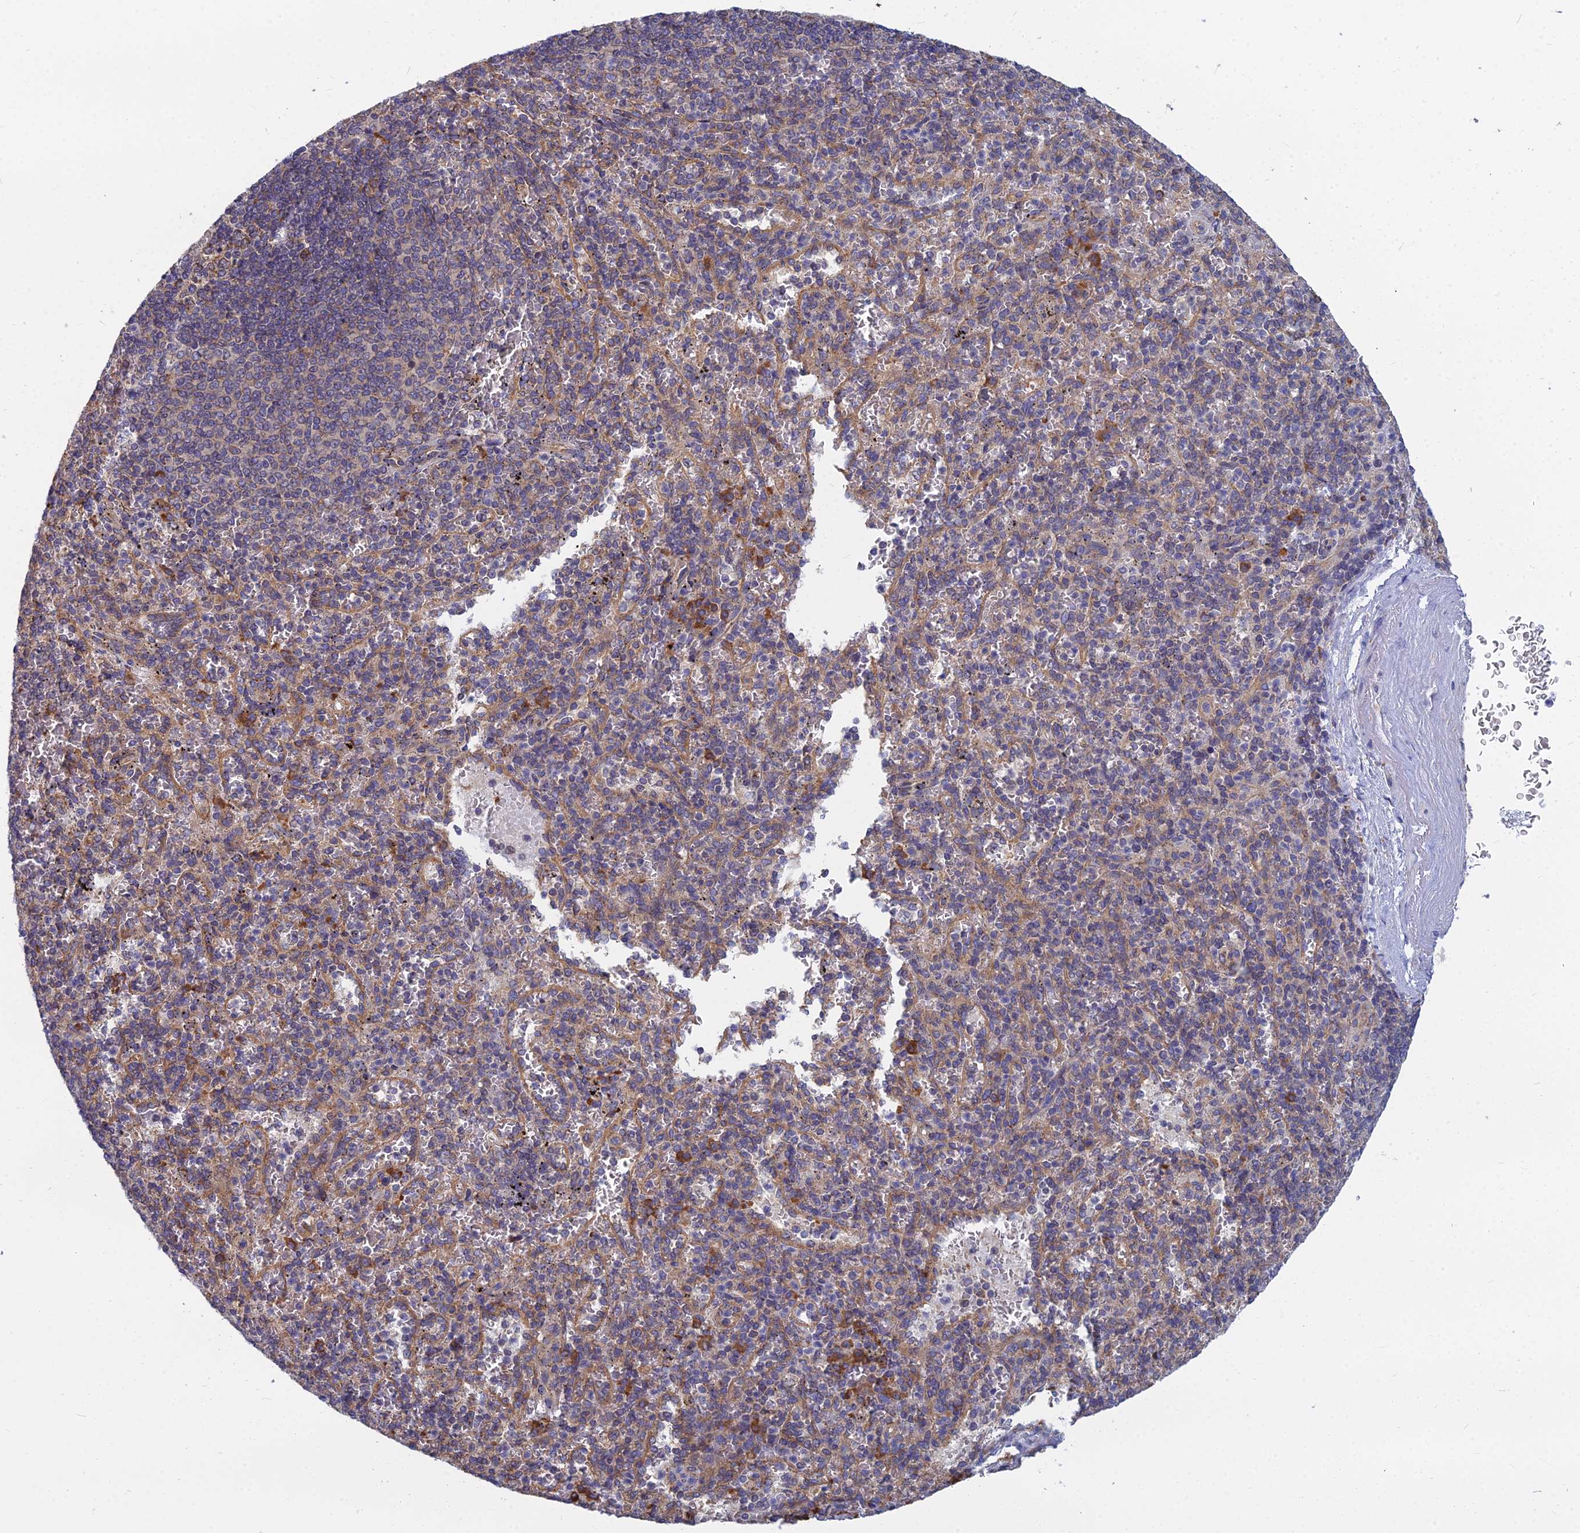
{"staining": {"intensity": "moderate", "quantity": "<25%", "location": "cytoplasmic/membranous"}, "tissue": "spleen", "cell_type": "Cells in red pulp", "image_type": "normal", "snomed": [{"axis": "morphology", "description": "Normal tissue, NOS"}, {"axis": "topography", "description": "Spleen"}], "caption": "IHC image of normal human spleen stained for a protein (brown), which displays low levels of moderate cytoplasmic/membranous positivity in about <25% of cells in red pulp.", "gene": "KIAA1143", "patient": {"sex": "male", "age": 82}}